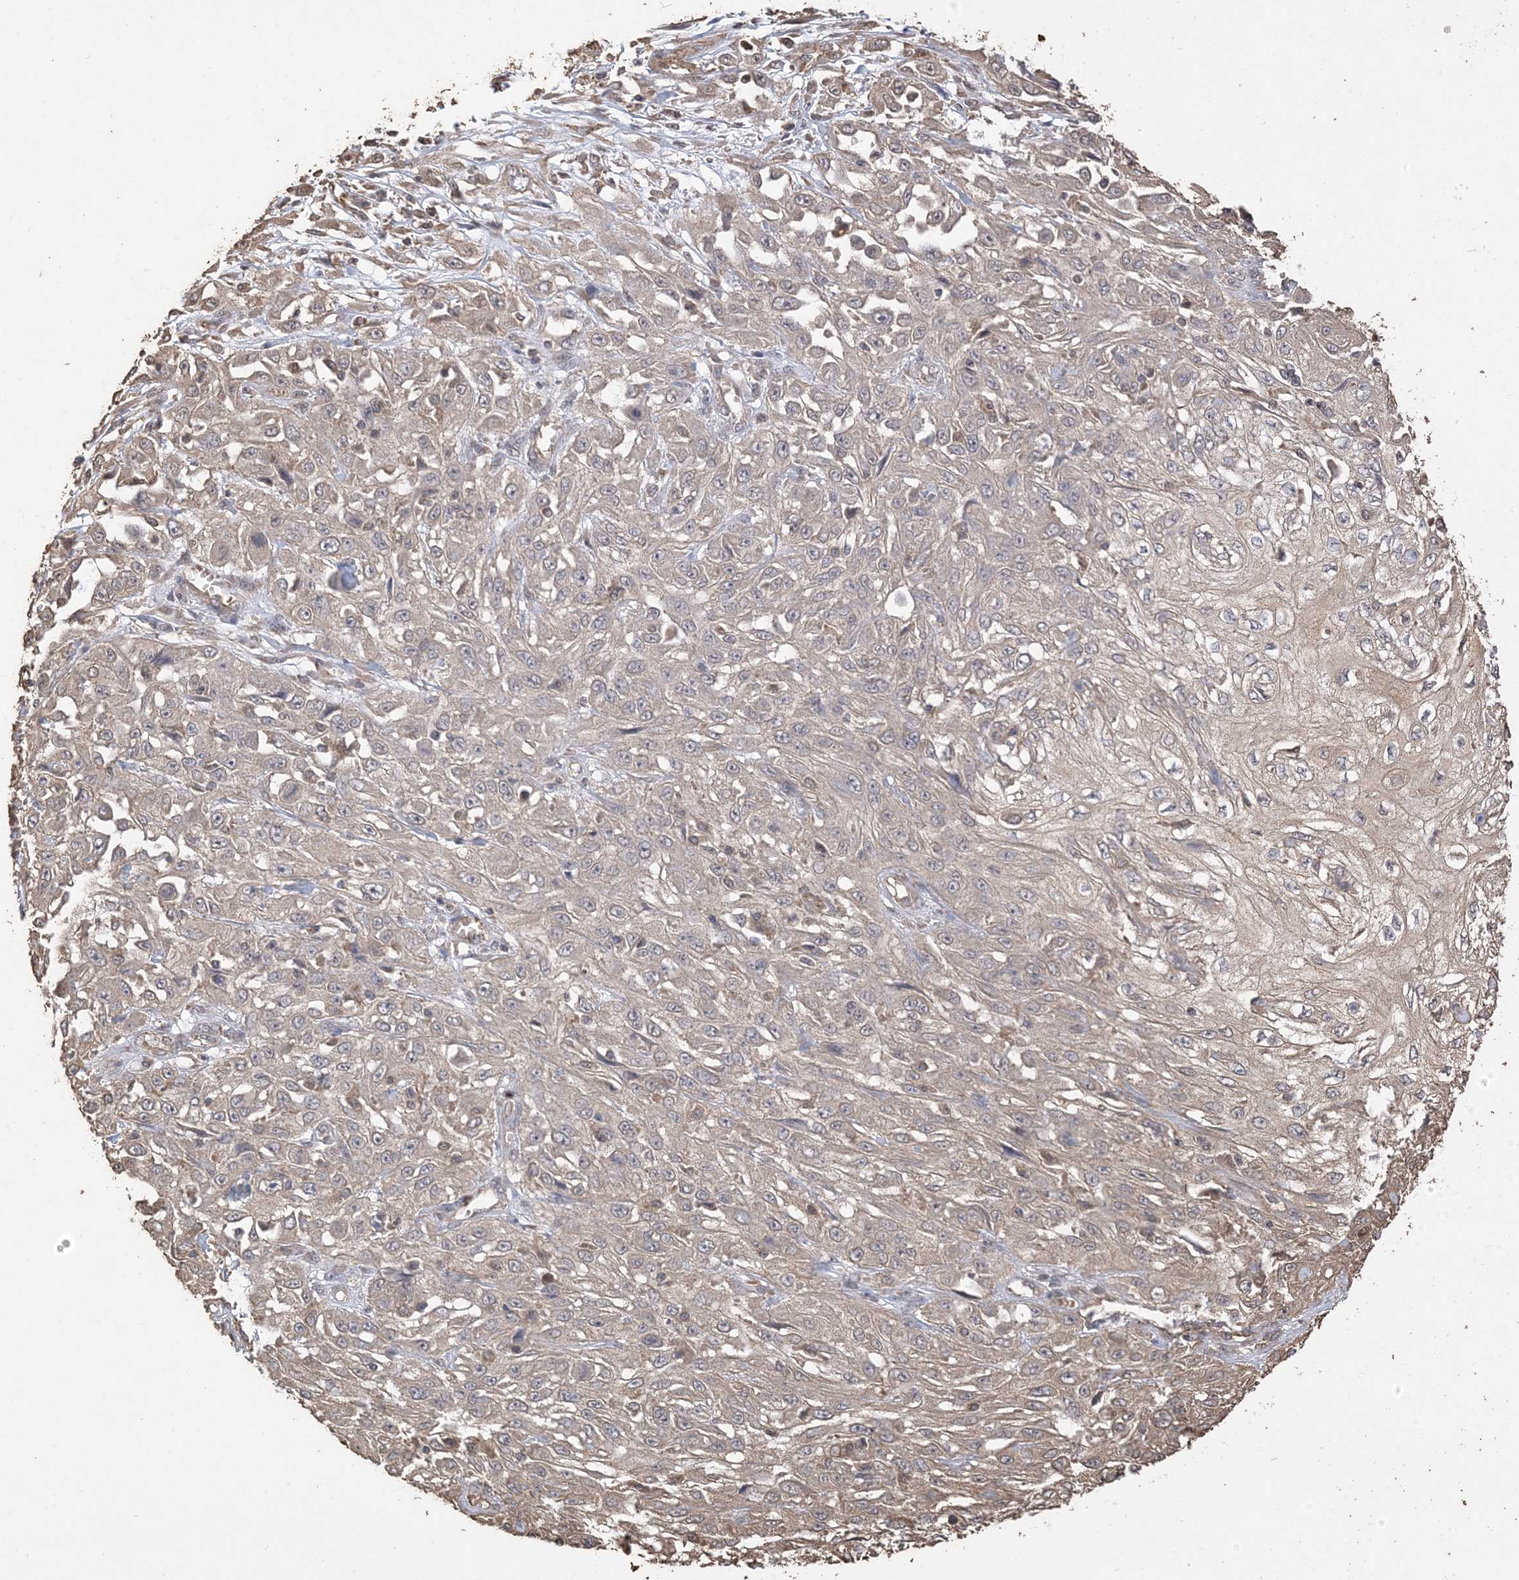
{"staining": {"intensity": "weak", "quantity": "25%-75%", "location": "cytoplasmic/membranous"}, "tissue": "skin cancer", "cell_type": "Tumor cells", "image_type": "cancer", "snomed": [{"axis": "morphology", "description": "Squamous cell carcinoma, NOS"}, {"axis": "morphology", "description": "Squamous cell carcinoma, metastatic, NOS"}, {"axis": "topography", "description": "Skin"}, {"axis": "topography", "description": "Lymph node"}], "caption": "Tumor cells exhibit weak cytoplasmic/membranous positivity in approximately 25%-75% of cells in skin cancer (squamous cell carcinoma).", "gene": "HPS4", "patient": {"sex": "male", "age": 75}}